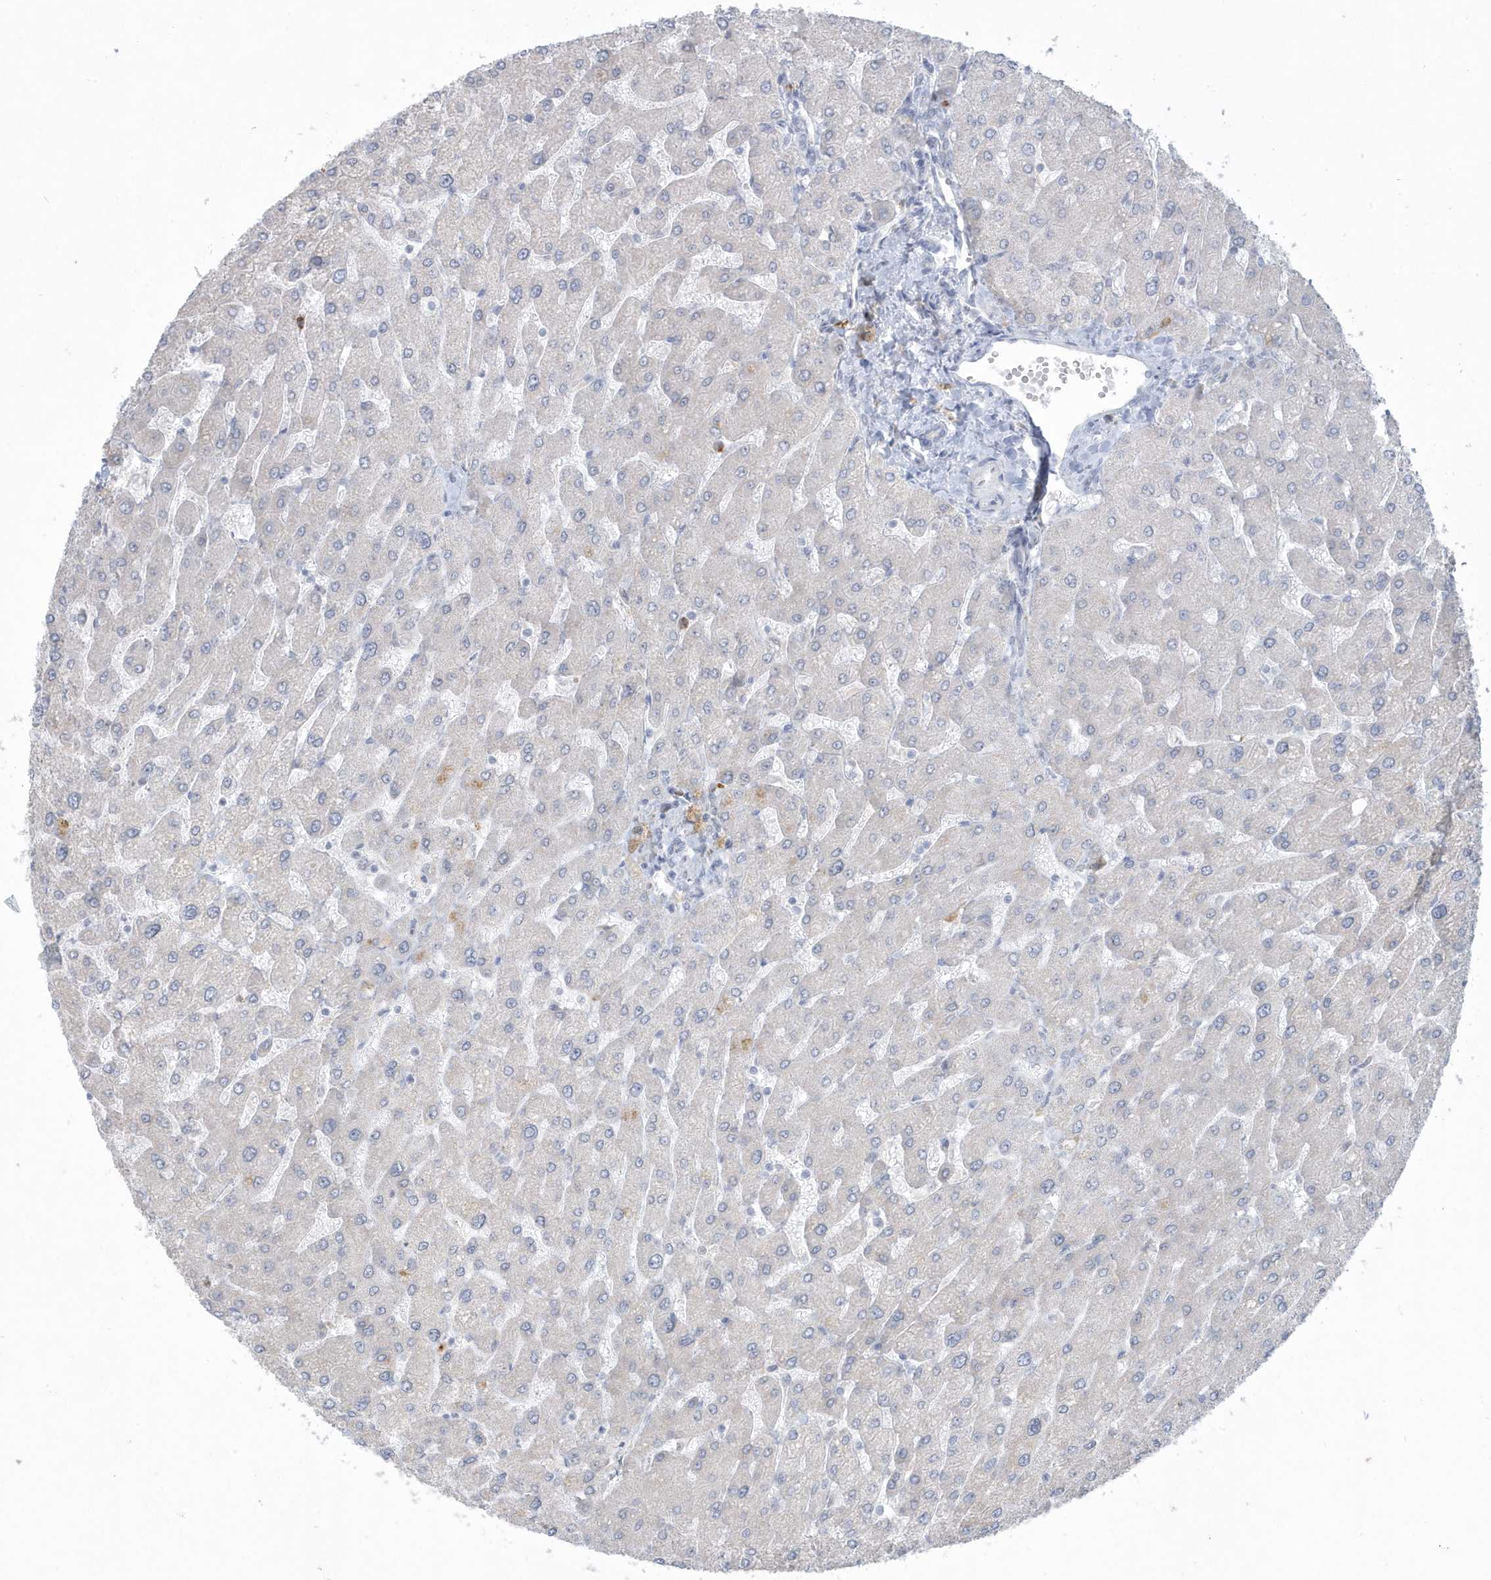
{"staining": {"intensity": "negative", "quantity": "none", "location": "none"}, "tissue": "liver", "cell_type": "Cholangiocytes", "image_type": "normal", "snomed": [{"axis": "morphology", "description": "Normal tissue, NOS"}, {"axis": "topography", "description": "Liver"}], "caption": "High power microscopy micrograph of an IHC image of benign liver, revealing no significant positivity in cholangiocytes.", "gene": "HERC6", "patient": {"sex": "male", "age": 55}}